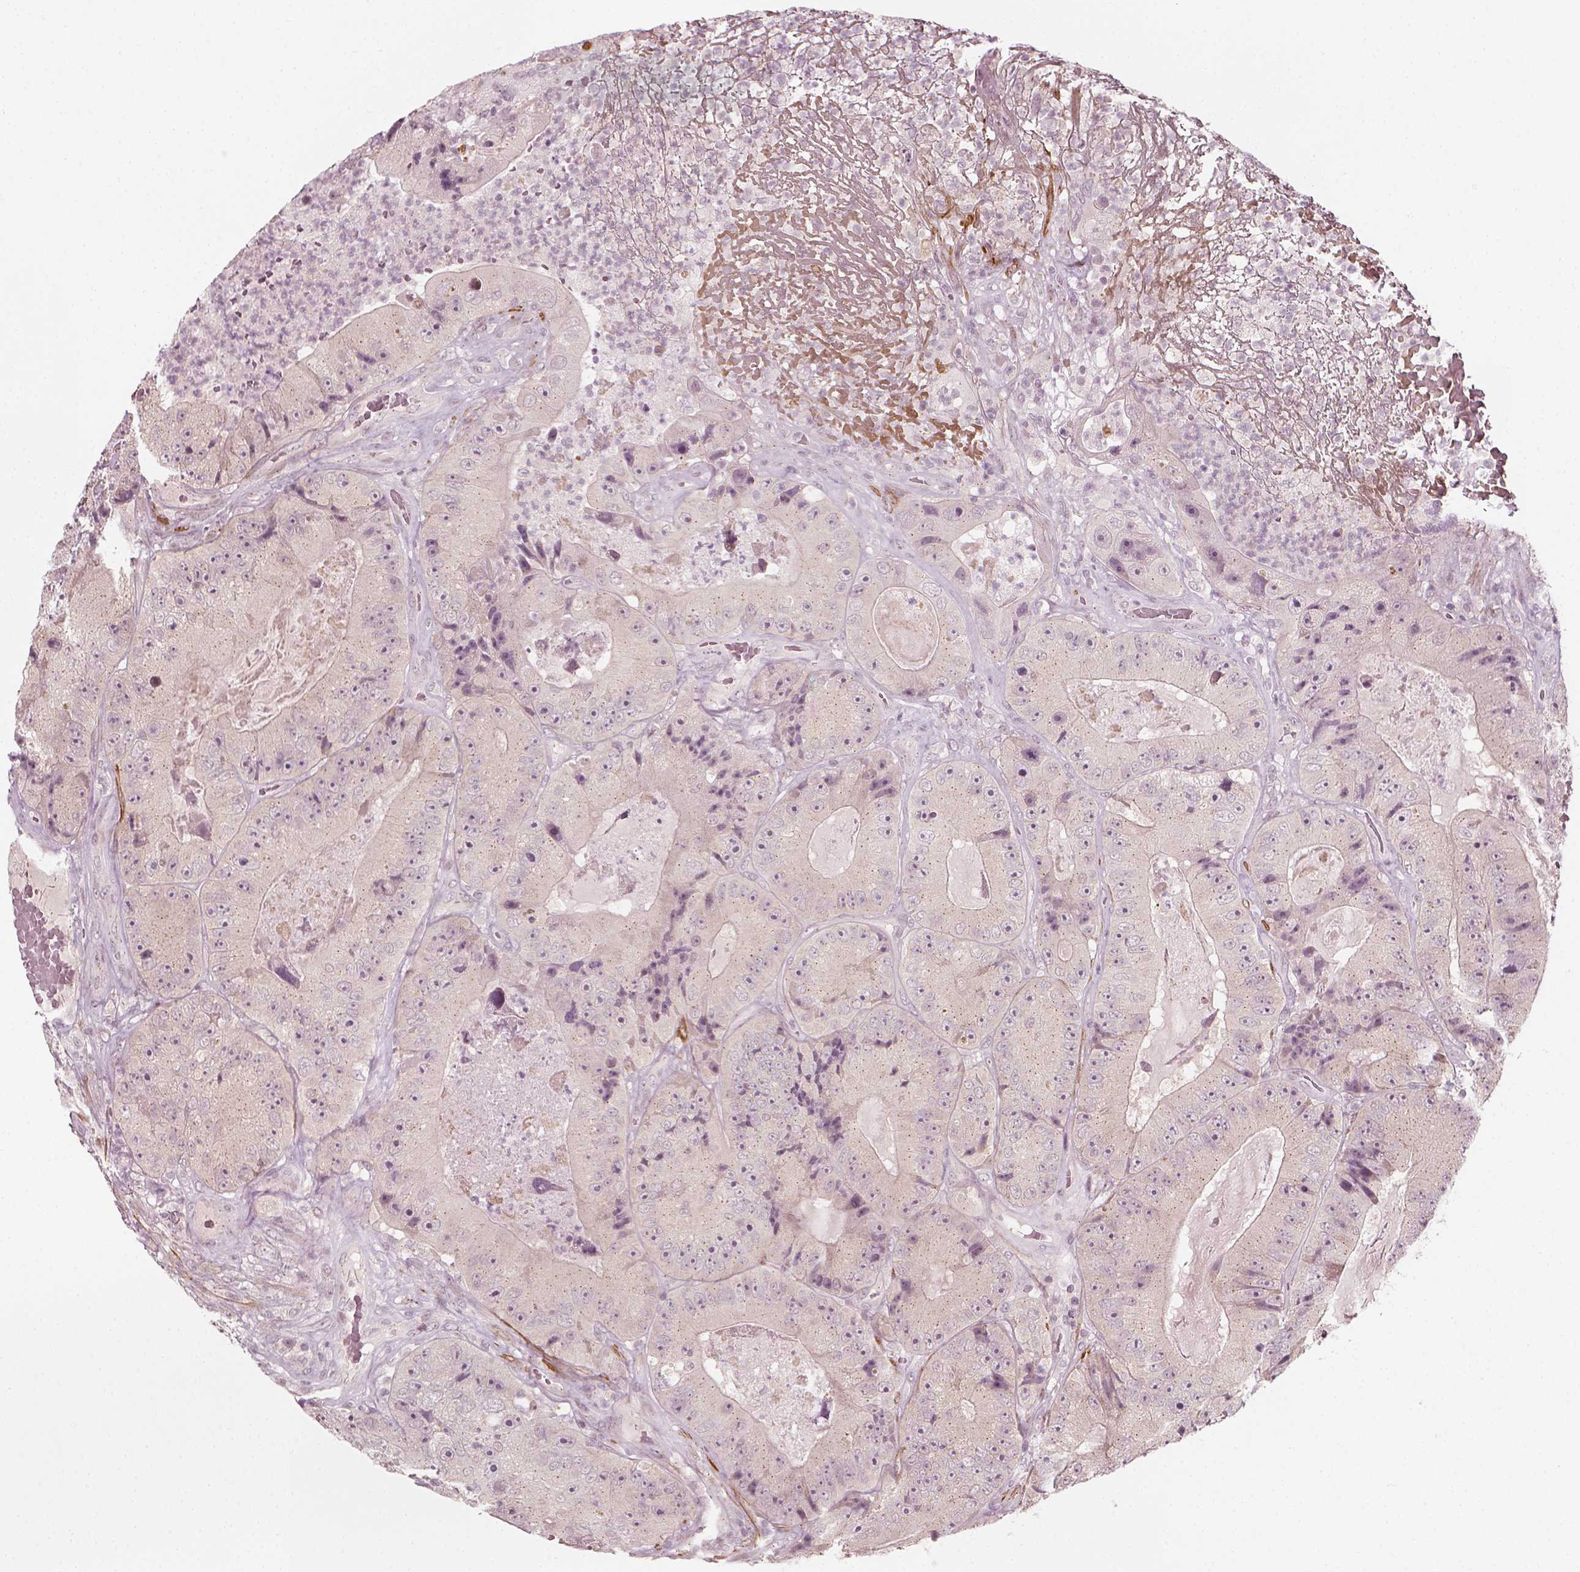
{"staining": {"intensity": "negative", "quantity": "none", "location": "none"}, "tissue": "colorectal cancer", "cell_type": "Tumor cells", "image_type": "cancer", "snomed": [{"axis": "morphology", "description": "Adenocarcinoma, NOS"}, {"axis": "topography", "description": "Colon"}], "caption": "The micrograph demonstrates no significant positivity in tumor cells of adenocarcinoma (colorectal).", "gene": "MLIP", "patient": {"sex": "female", "age": 86}}